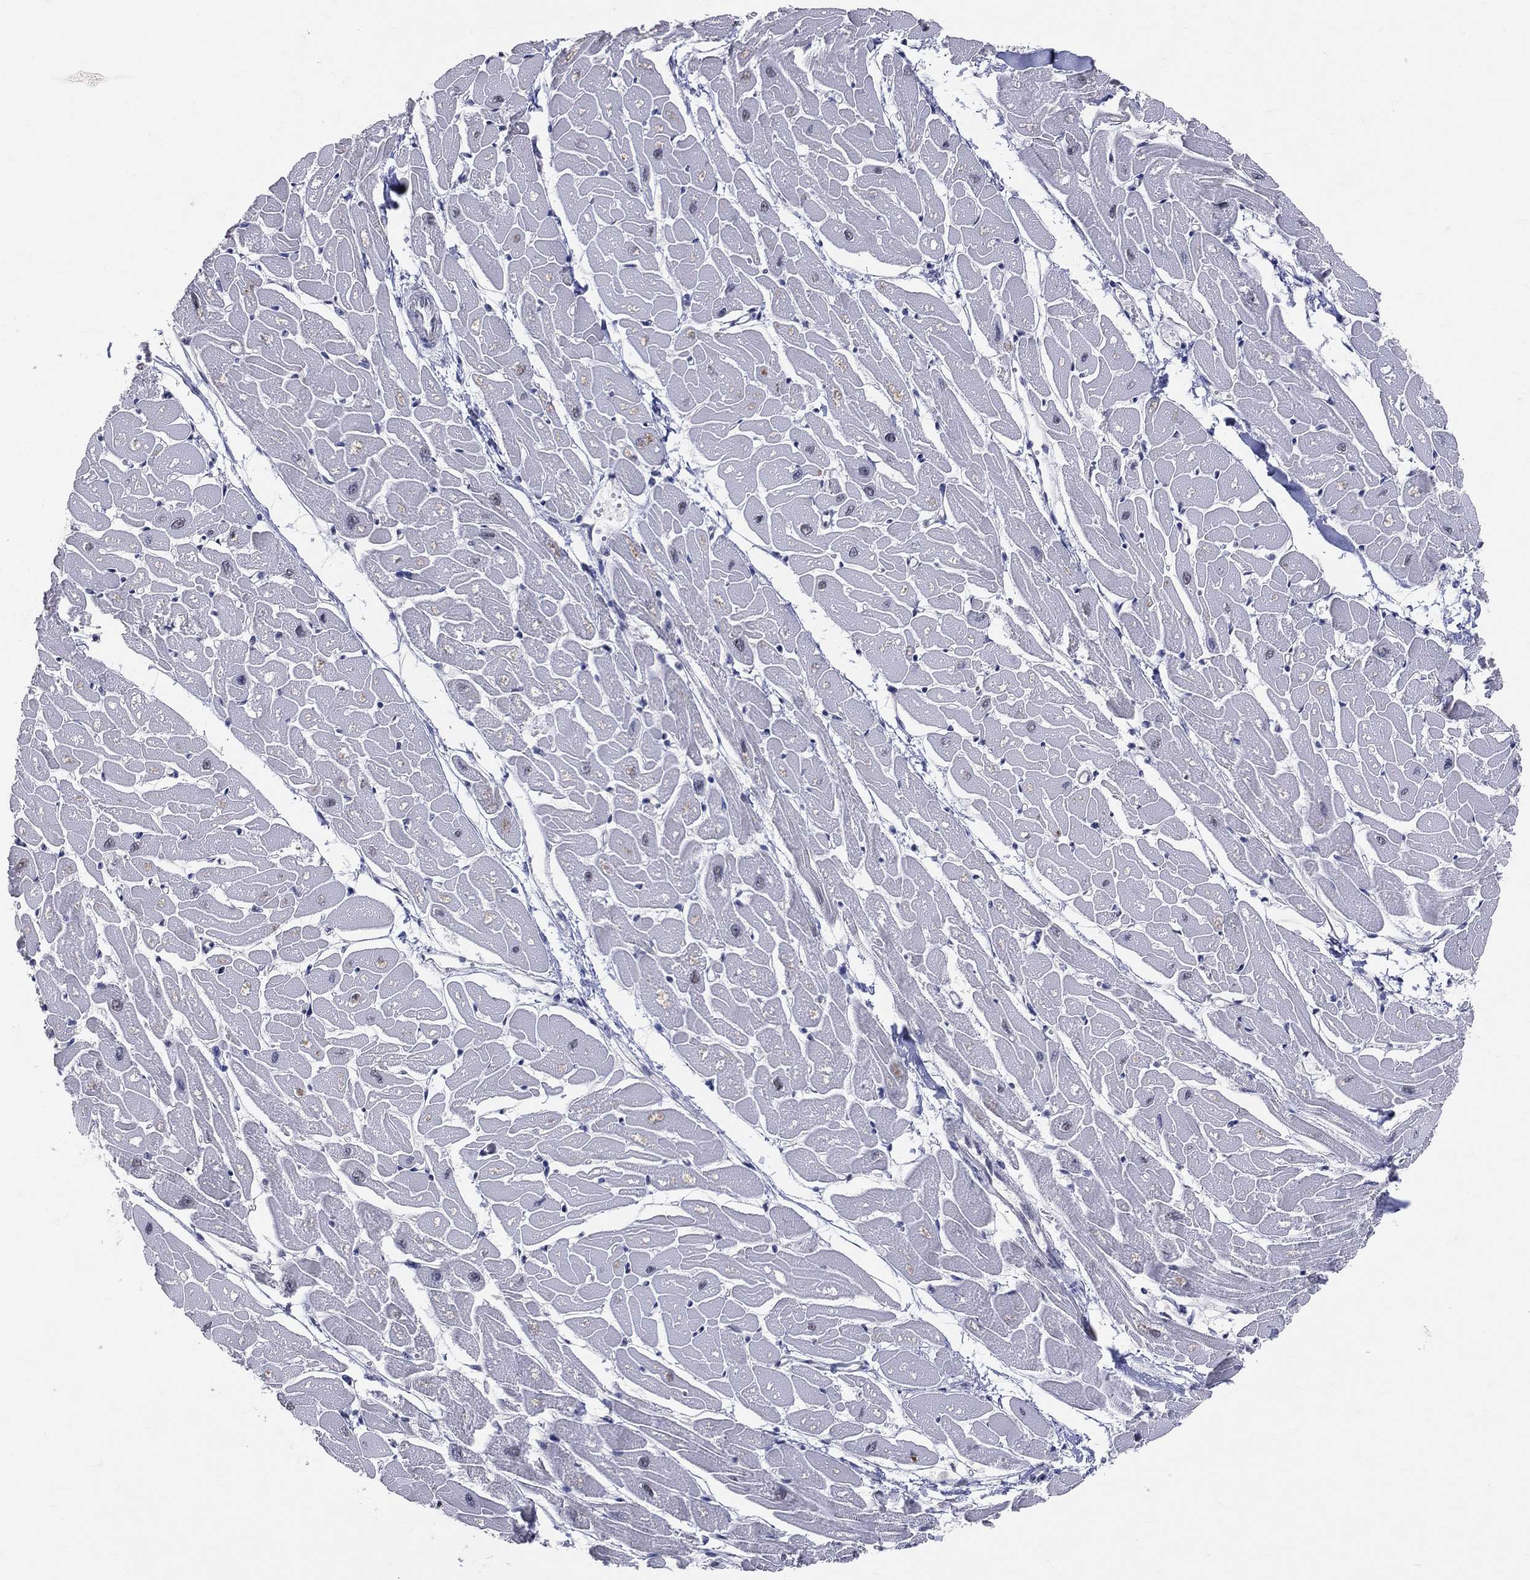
{"staining": {"intensity": "strong", "quantity": "<25%", "location": "nuclear"}, "tissue": "heart muscle", "cell_type": "Cardiomyocytes", "image_type": "normal", "snomed": [{"axis": "morphology", "description": "Normal tissue, NOS"}, {"axis": "topography", "description": "Heart"}], "caption": "The histopathology image reveals a brown stain indicating the presence of a protein in the nuclear of cardiomyocytes in heart muscle. (DAB (3,3'-diaminobenzidine) = brown stain, brightfield microscopy at high magnification).", "gene": "CDK7", "patient": {"sex": "male", "age": 57}}